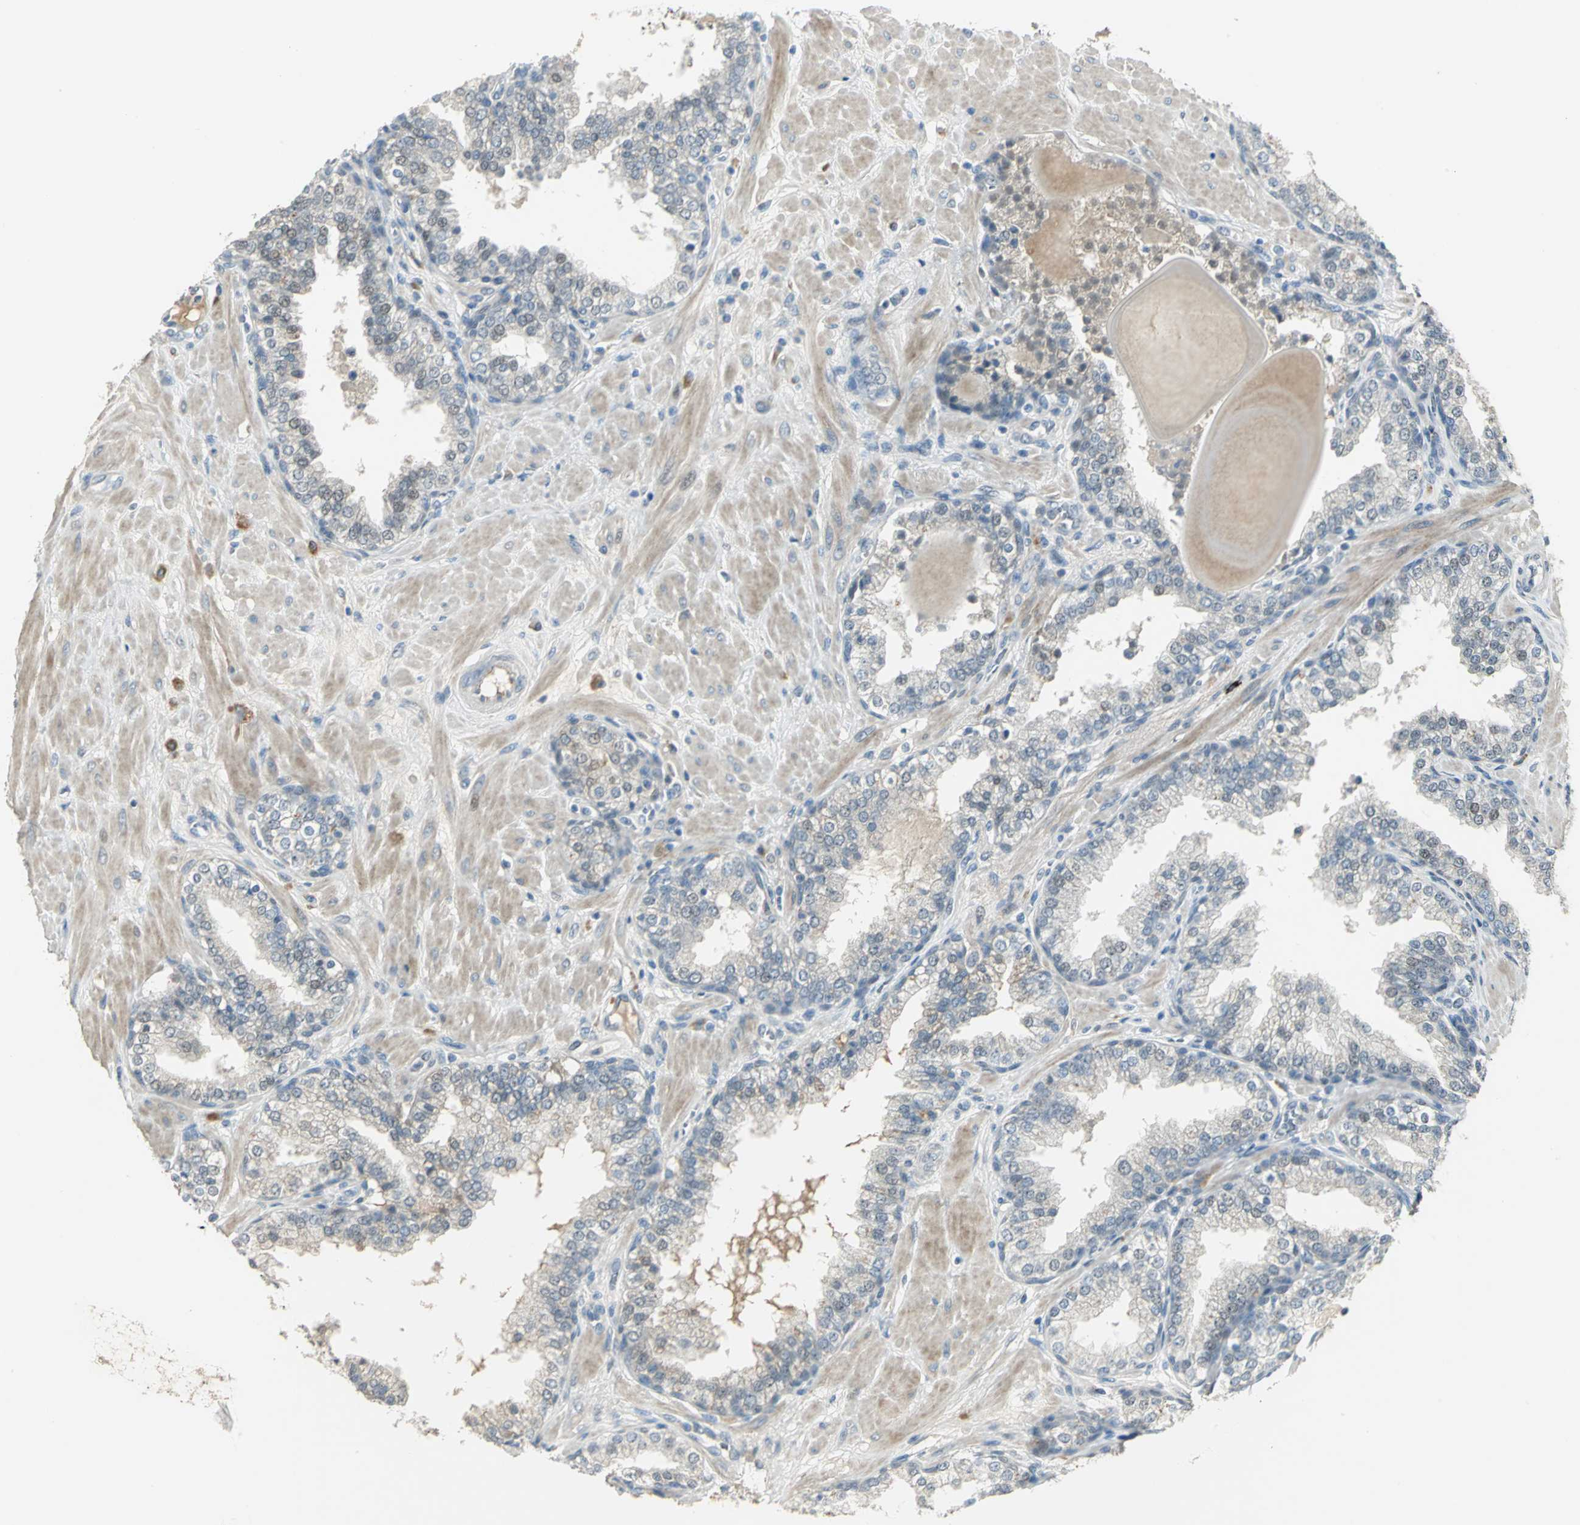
{"staining": {"intensity": "negative", "quantity": "none", "location": "none"}, "tissue": "prostate", "cell_type": "Glandular cells", "image_type": "normal", "snomed": [{"axis": "morphology", "description": "Normal tissue, NOS"}, {"axis": "topography", "description": "Prostate"}], "caption": "Immunohistochemical staining of unremarkable prostate shows no significant staining in glandular cells. Brightfield microscopy of immunohistochemistry stained with DAB (brown) and hematoxylin (blue), captured at high magnification.", "gene": "PROC", "patient": {"sex": "male", "age": 51}}